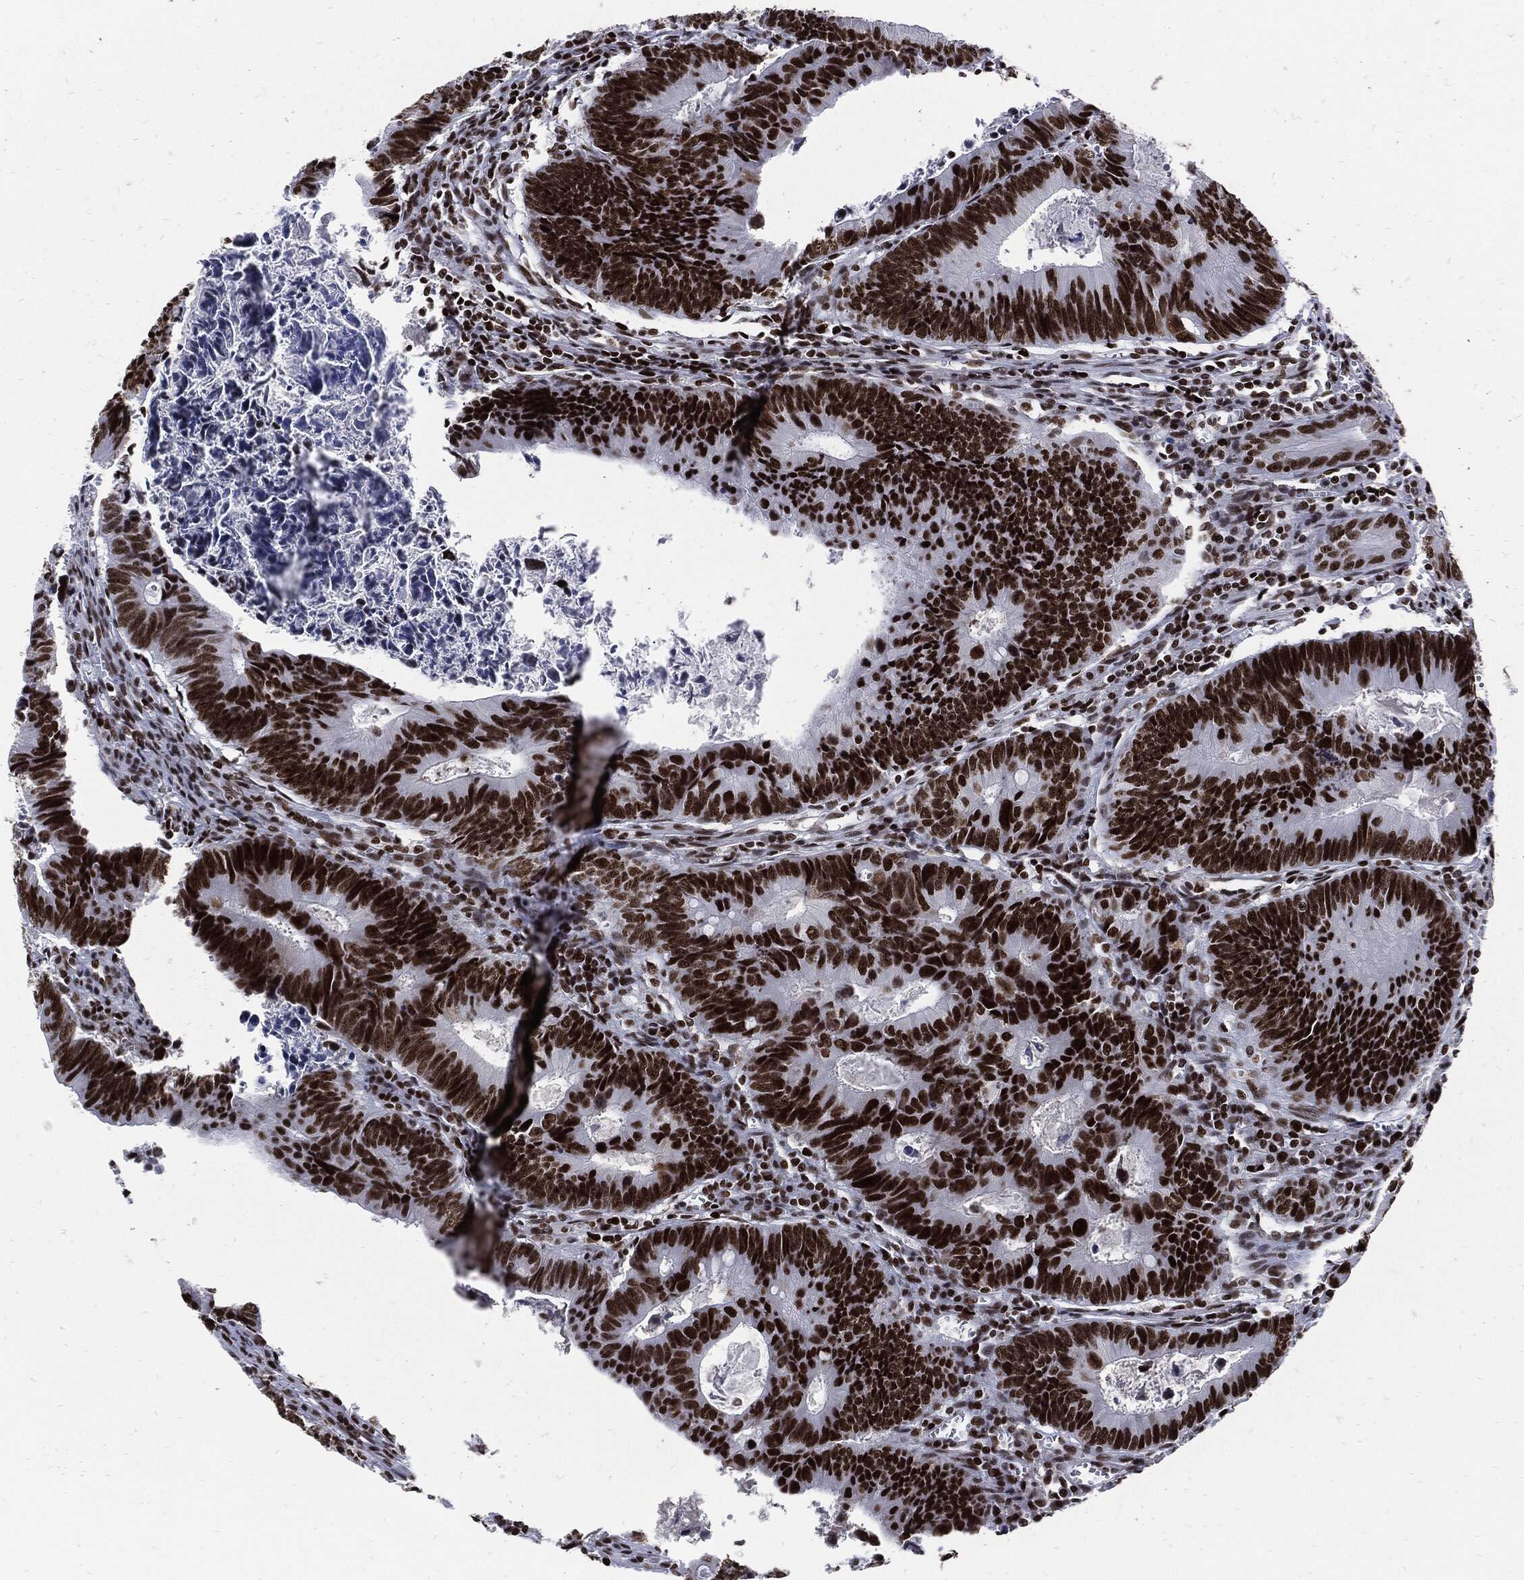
{"staining": {"intensity": "strong", "quantity": ">75%", "location": "nuclear"}, "tissue": "colorectal cancer", "cell_type": "Tumor cells", "image_type": "cancer", "snomed": [{"axis": "morphology", "description": "Adenocarcinoma, NOS"}, {"axis": "topography", "description": "Colon"}], "caption": "This is an image of immunohistochemistry staining of colorectal cancer (adenocarcinoma), which shows strong expression in the nuclear of tumor cells.", "gene": "TERF2", "patient": {"sex": "female", "age": 87}}